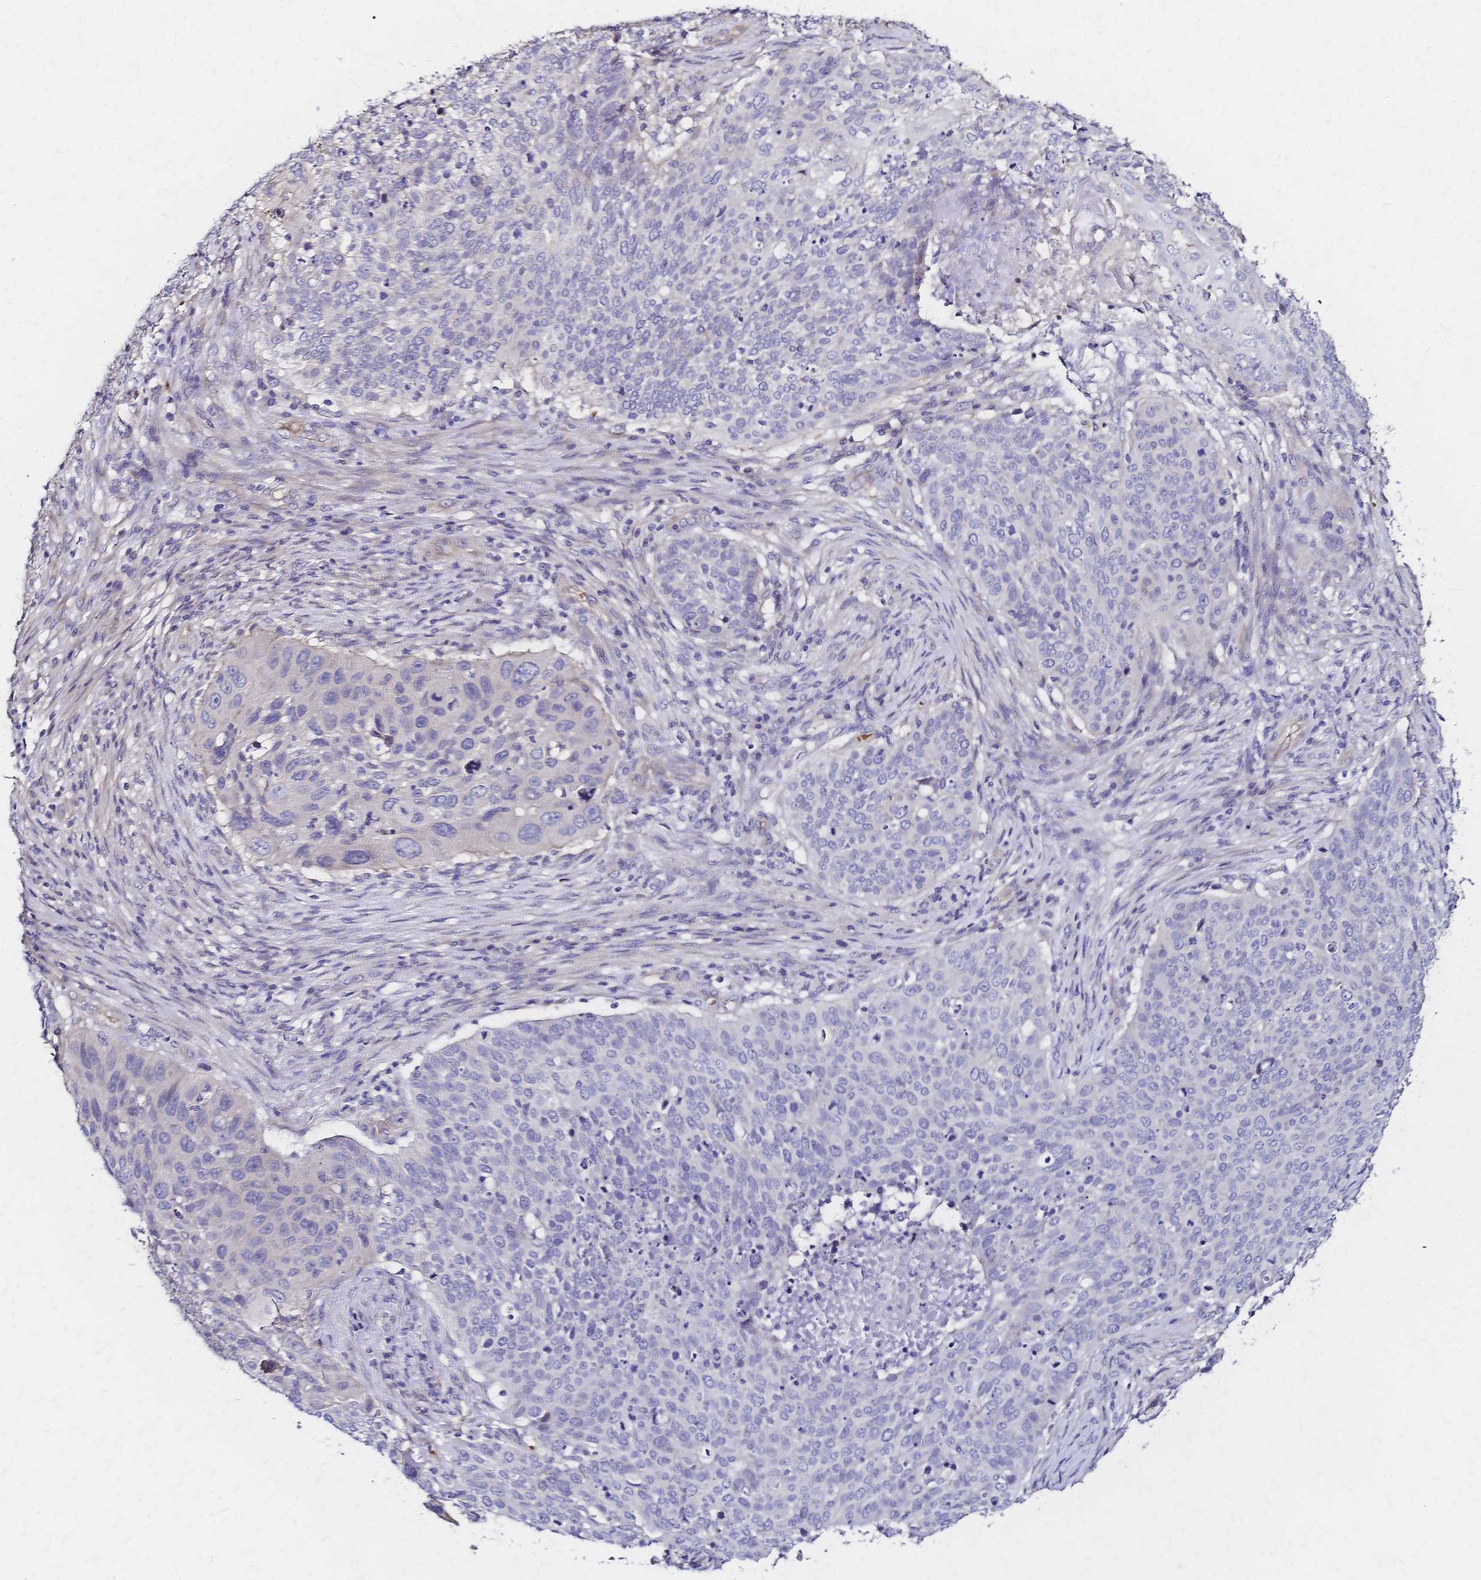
{"staining": {"intensity": "weak", "quantity": "<25%", "location": "cytoplasmic/membranous"}, "tissue": "lung cancer", "cell_type": "Tumor cells", "image_type": "cancer", "snomed": [{"axis": "morphology", "description": "Squamous cell carcinoma, NOS"}, {"axis": "topography", "description": "Lung"}], "caption": "Immunohistochemistry (IHC) micrograph of neoplastic tissue: lung cancer stained with DAB displays no significant protein staining in tumor cells.", "gene": "SLC5A1", "patient": {"sex": "male", "age": 63}}